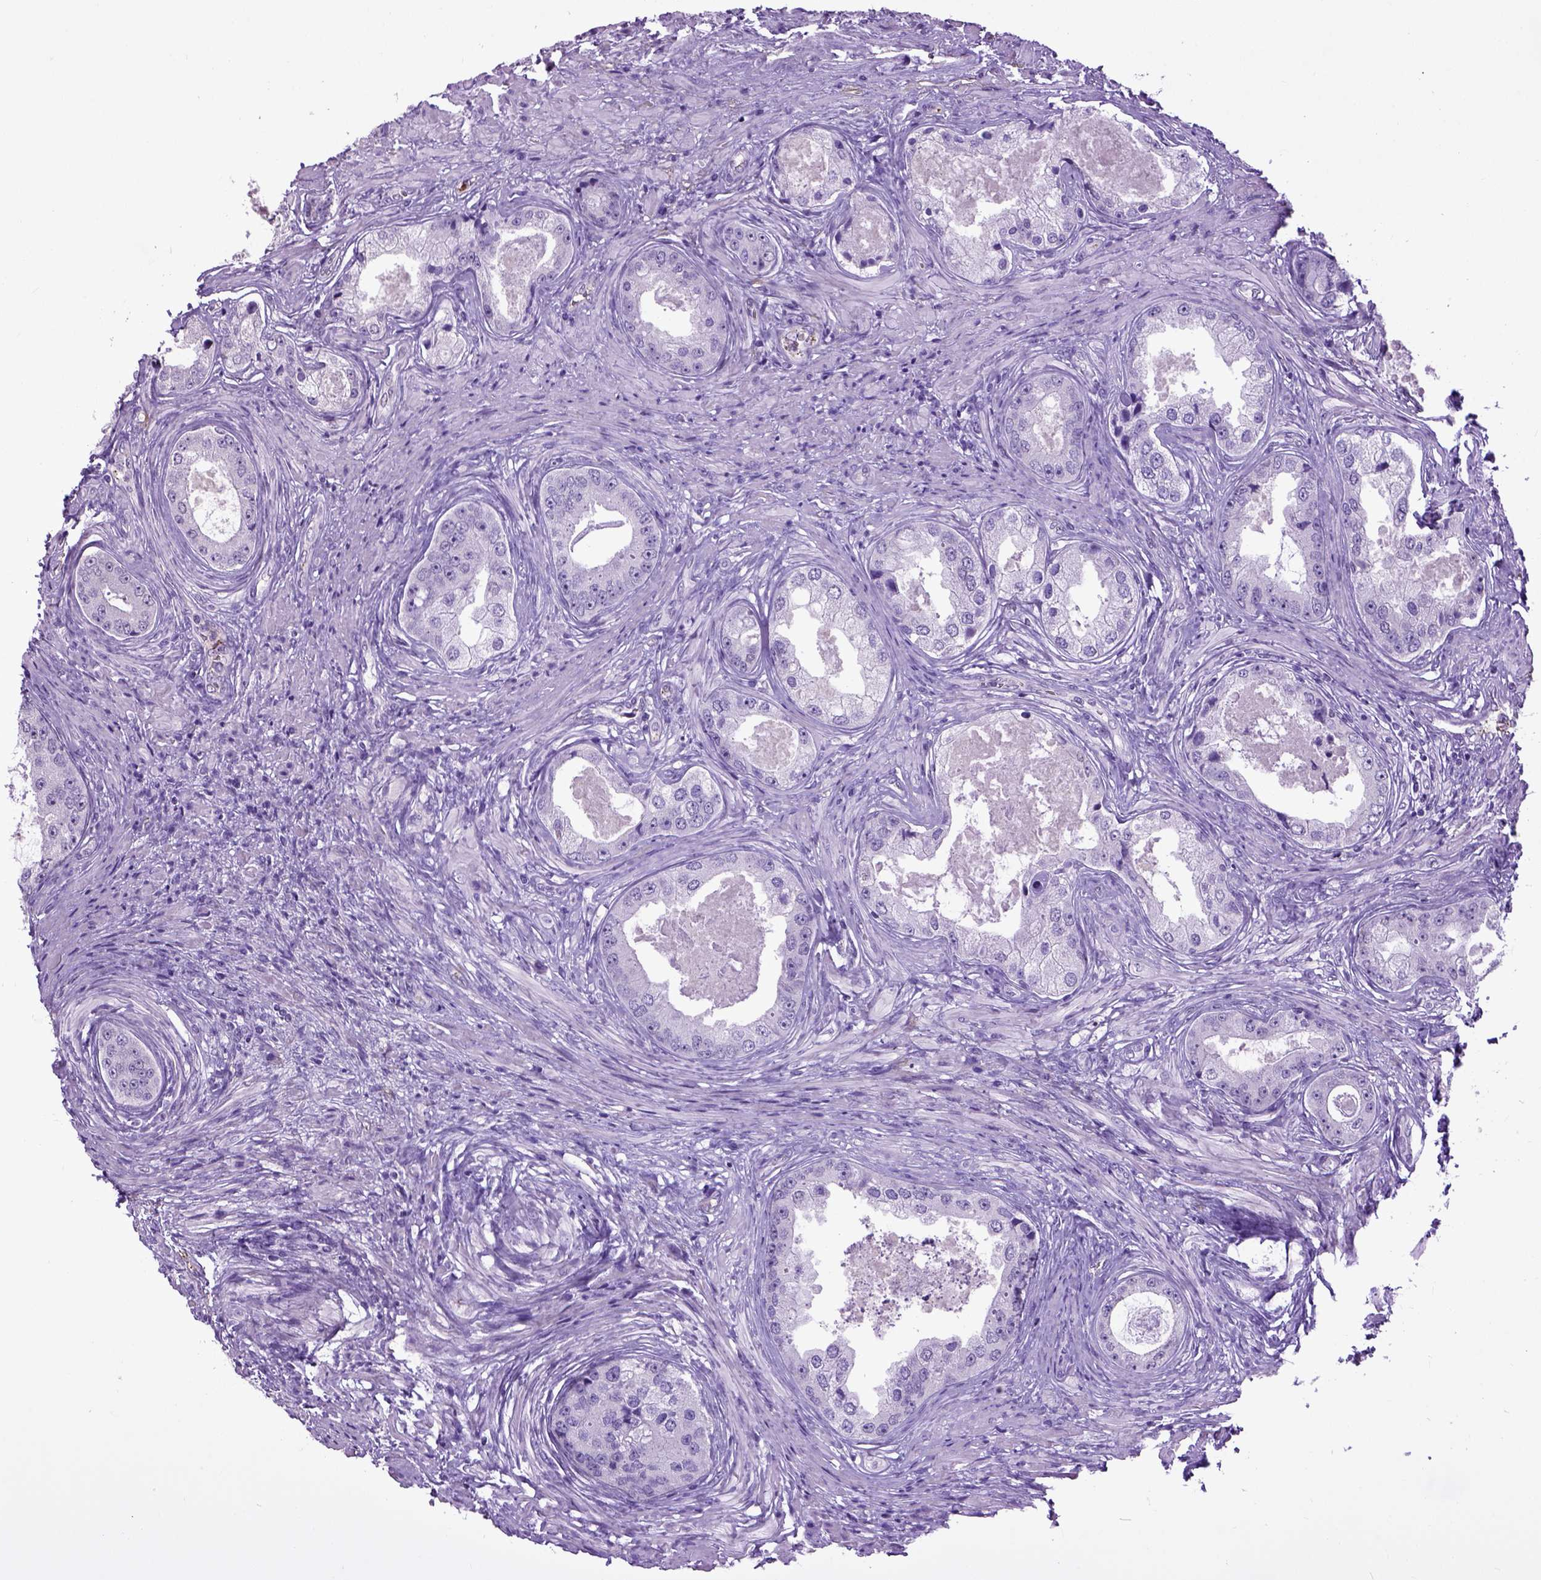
{"staining": {"intensity": "negative", "quantity": "none", "location": "none"}, "tissue": "prostate cancer", "cell_type": "Tumor cells", "image_type": "cancer", "snomed": [{"axis": "morphology", "description": "Adenocarcinoma, Low grade"}, {"axis": "topography", "description": "Prostate"}], "caption": "A histopathology image of prostate cancer stained for a protein shows no brown staining in tumor cells.", "gene": "ADAMTS8", "patient": {"sex": "male", "age": 68}}